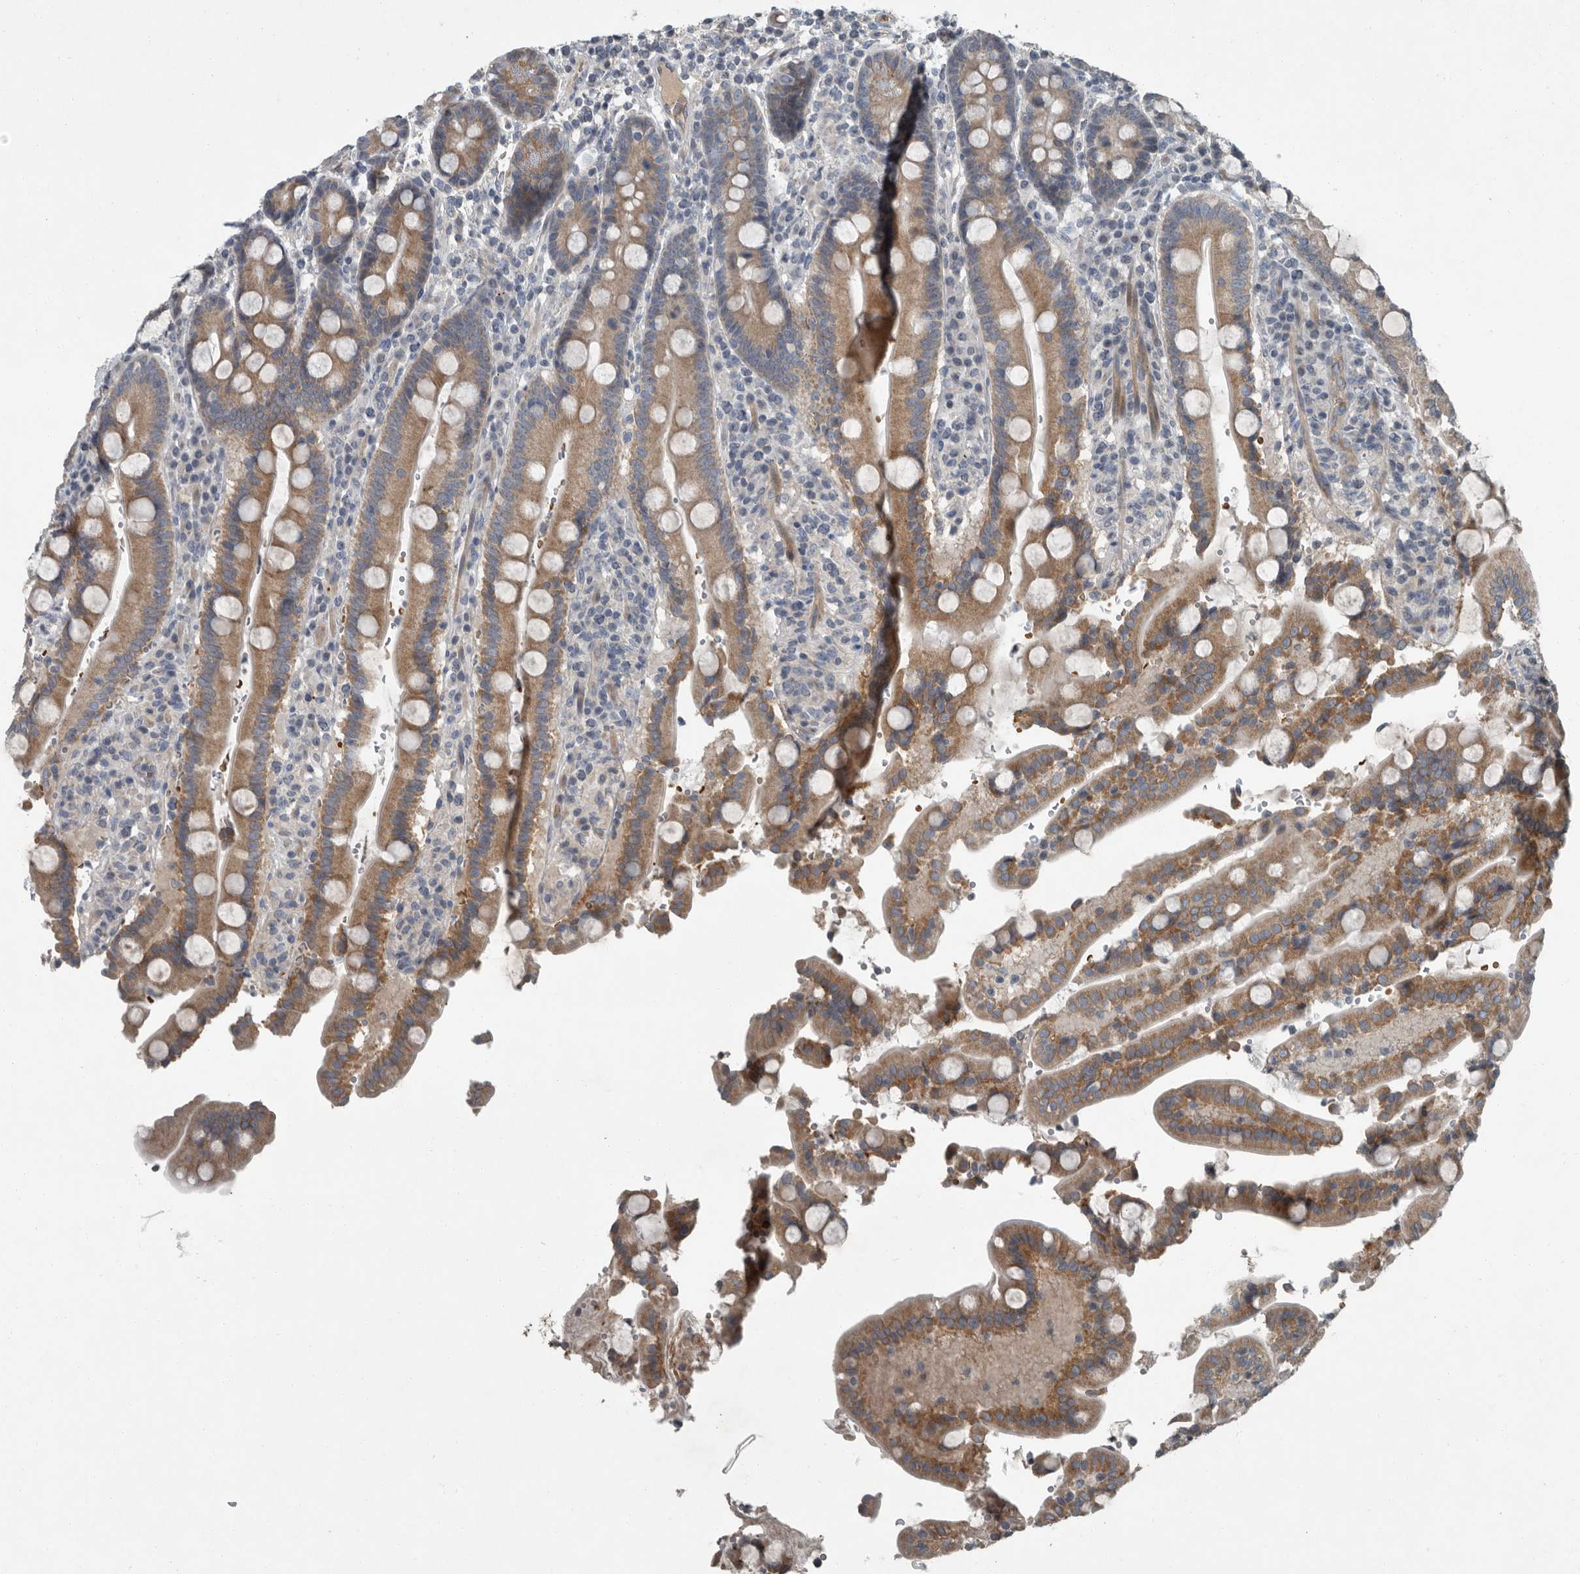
{"staining": {"intensity": "moderate", "quantity": ">75%", "location": "cytoplasmic/membranous"}, "tissue": "duodenum", "cell_type": "Glandular cells", "image_type": "normal", "snomed": [{"axis": "morphology", "description": "Normal tissue, NOS"}, {"axis": "topography", "description": "Small intestine, NOS"}], "caption": "This micrograph shows immunohistochemistry (IHC) staining of benign duodenum, with medium moderate cytoplasmic/membranous expression in about >75% of glandular cells.", "gene": "MPP3", "patient": {"sex": "female", "age": 71}}